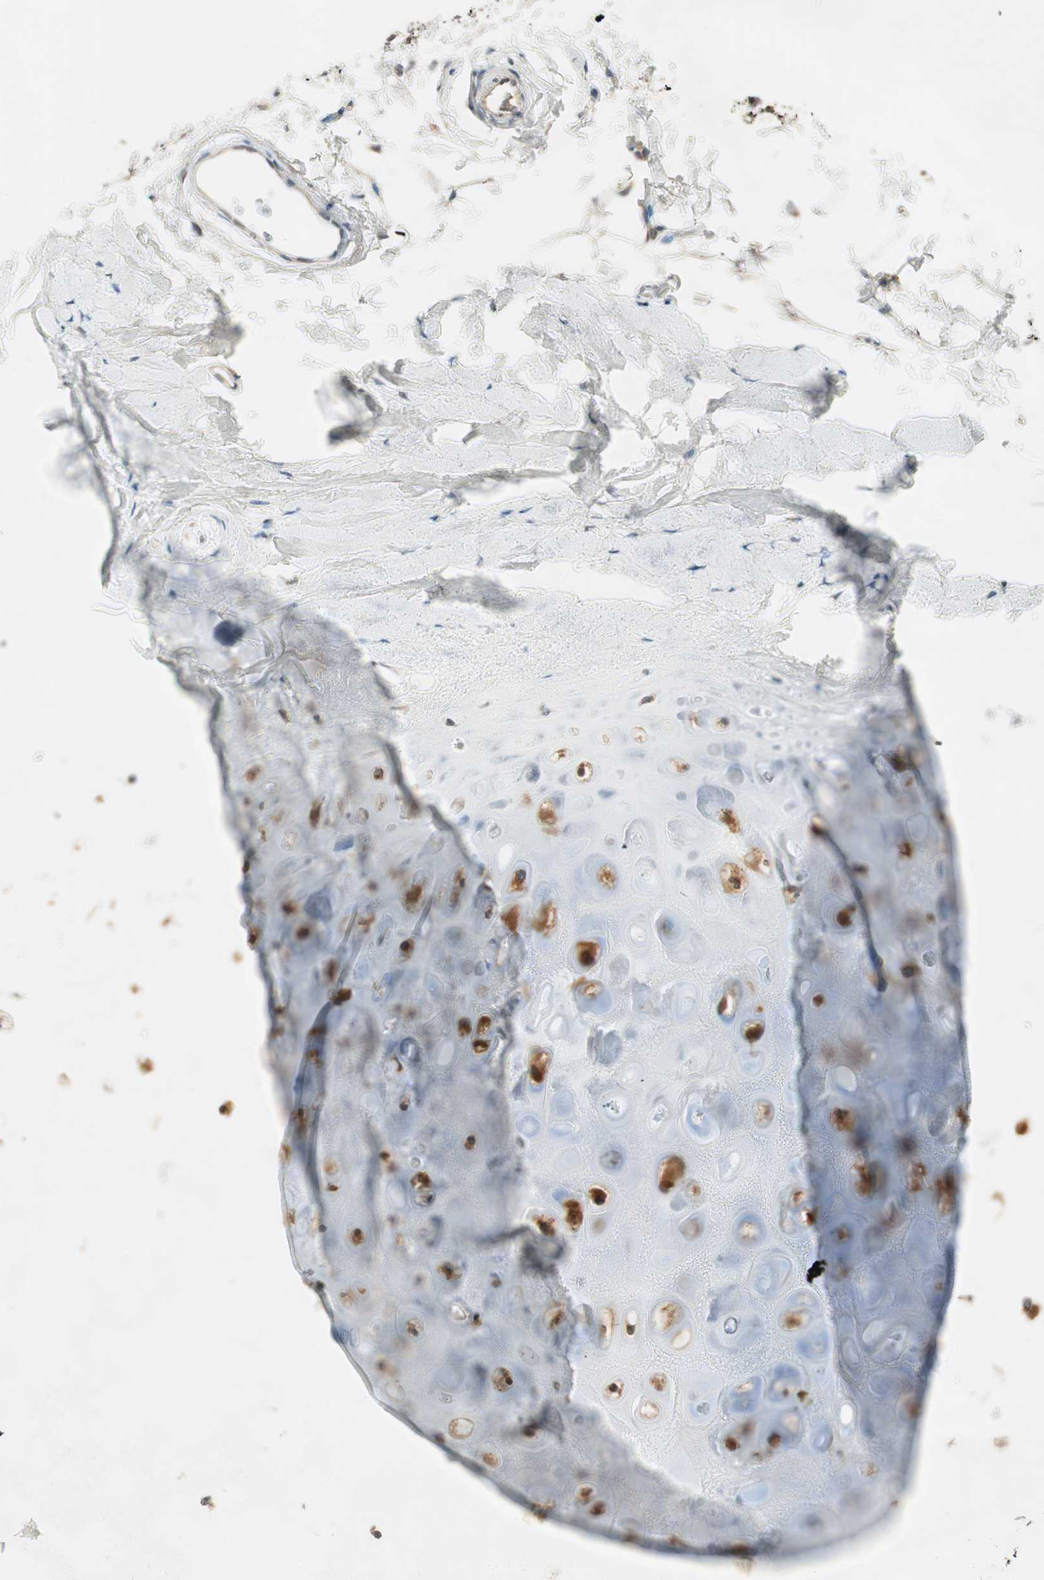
{"staining": {"intensity": "moderate", "quantity": ">75%", "location": "cytoplasmic/membranous"}, "tissue": "adipose tissue", "cell_type": "Adipocytes", "image_type": "normal", "snomed": [{"axis": "morphology", "description": "Normal tissue, NOS"}, {"axis": "topography", "description": "Cartilage tissue"}, {"axis": "topography", "description": "Bronchus"}], "caption": "A high-resolution micrograph shows immunohistochemistry (IHC) staining of unremarkable adipose tissue, which reveals moderate cytoplasmic/membranous staining in approximately >75% of adipocytes. The protein of interest is stained brown, and the nuclei are stained in blue (DAB IHC with brightfield microscopy, high magnification).", "gene": "IPO5", "patient": {"sex": "female", "age": 73}}